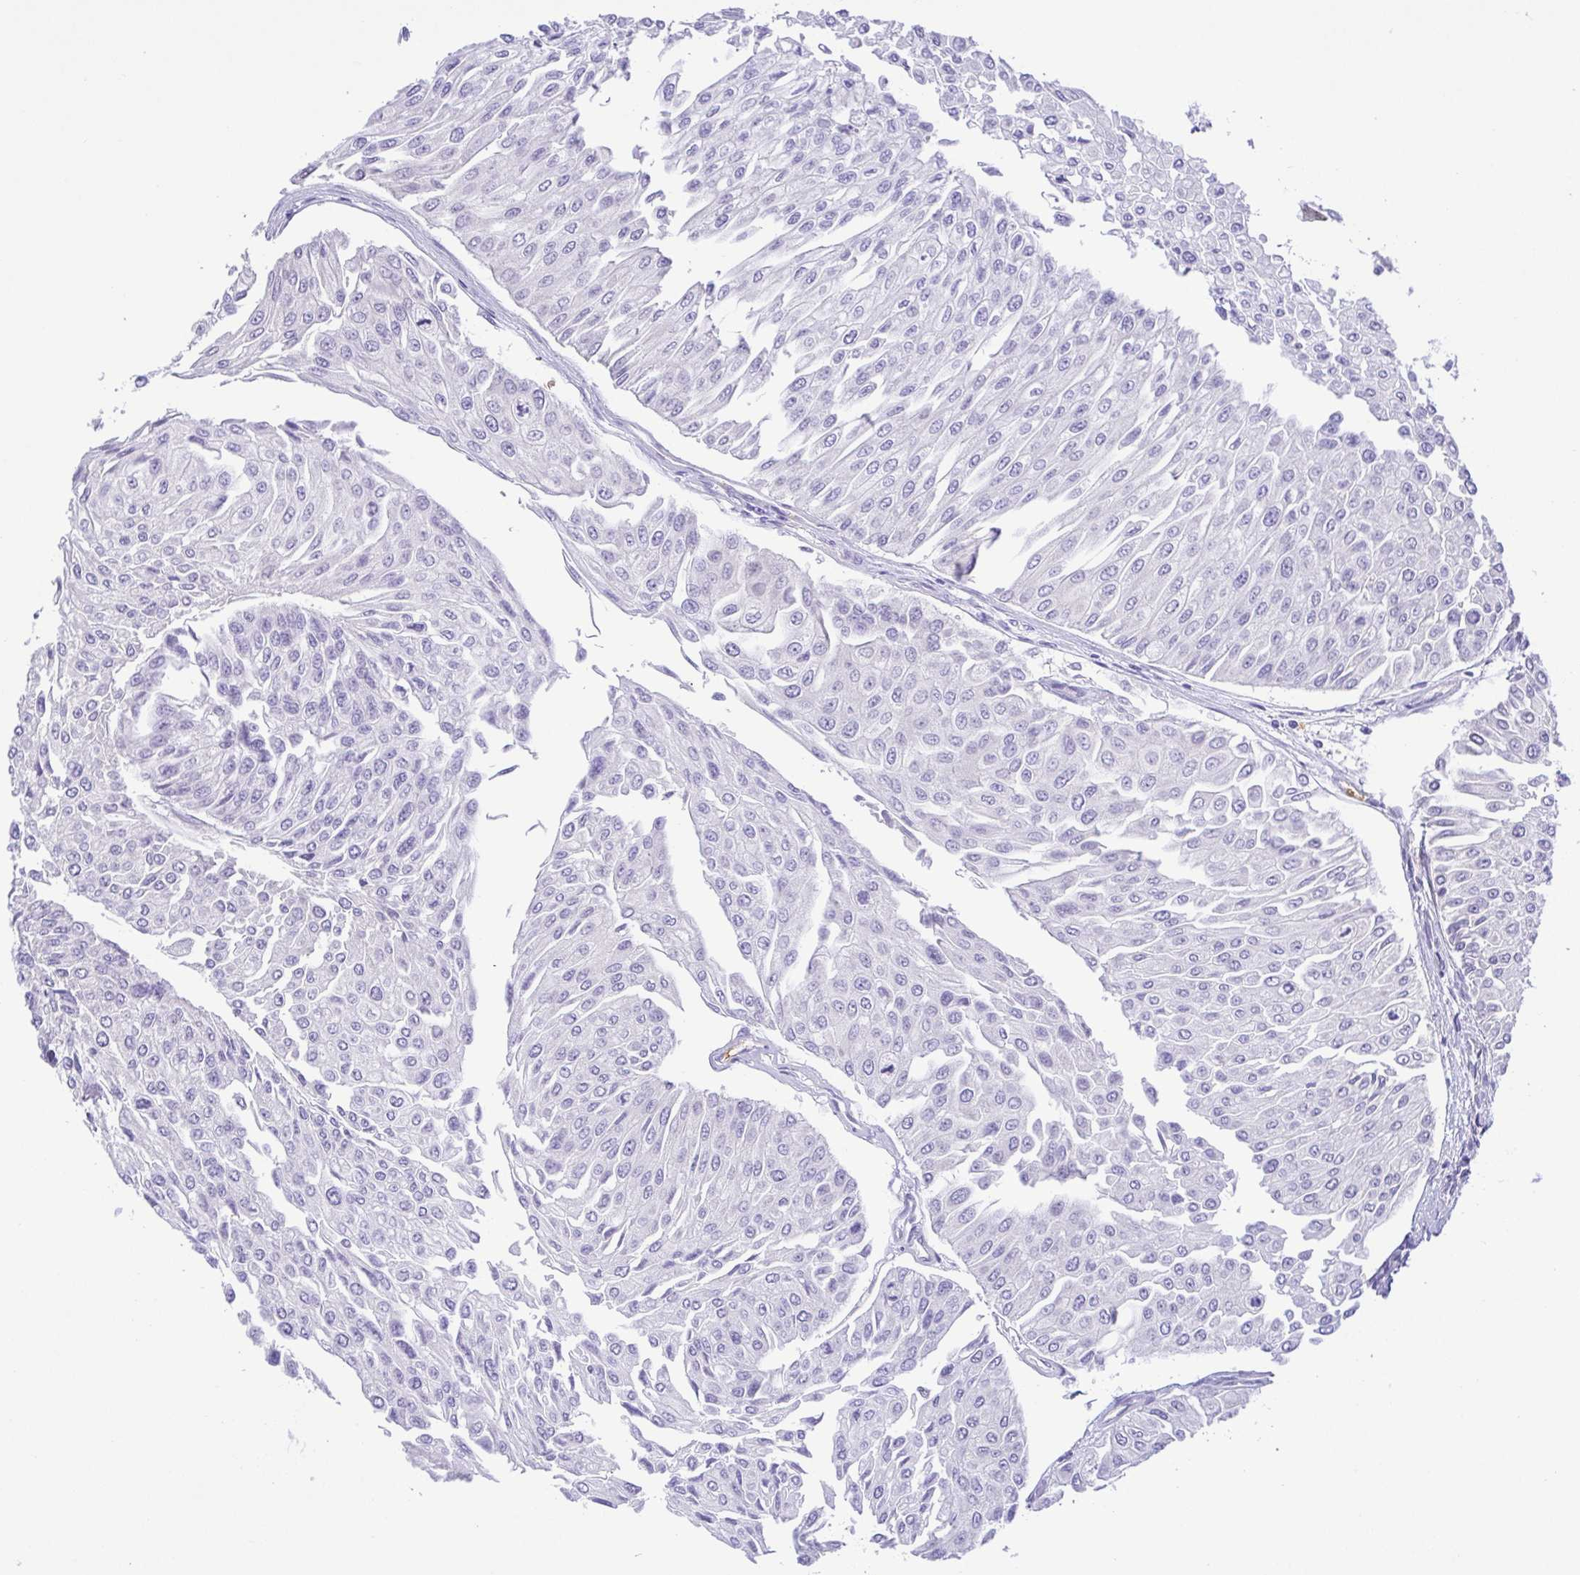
{"staining": {"intensity": "negative", "quantity": "none", "location": "none"}, "tissue": "urothelial cancer", "cell_type": "Tumor cells", "image_type": "cancer", "snomed": [{"axis": "morphology", "description": "Urothelial carcinoma, NOS"}, {"axis": "topography", "description": "Urinary bladder"}], "caption": "The histopathology image reveals no staining of tumor cells in urothelial cancer.", "gene": "EPB42", "patient": {"sex": "male", "age": 67}}